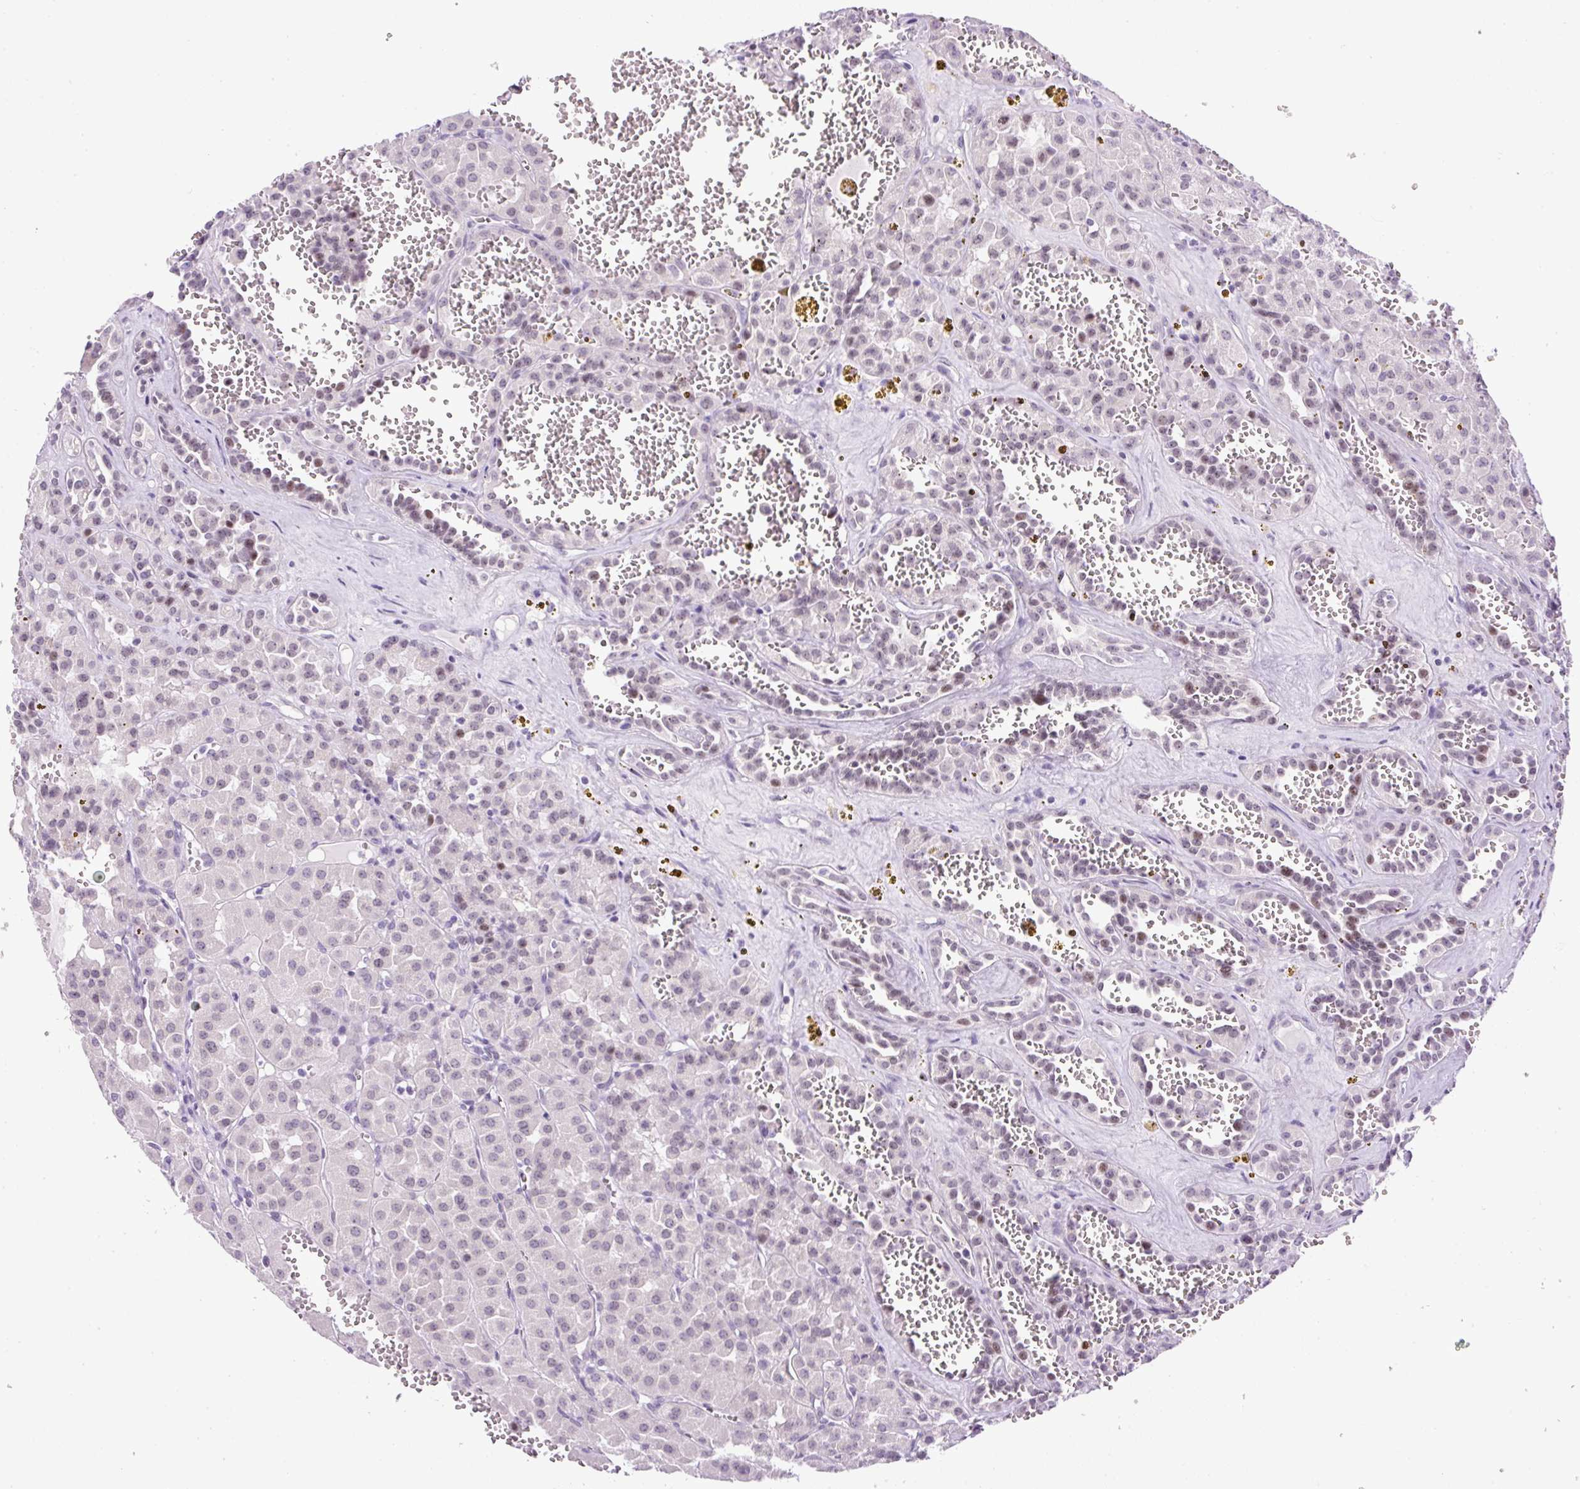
{"staining": {"intensity": "negative", "quantity": "none", "location": "none"}, "tissue": "renal cancer", "cell_type": "Tumor cells", "image_type": "cancer", "snomed": [{"axis": "morphology", "description": "Carcinoma, NOS"}, {"axis": "topography", "description": "Kidney"}], "caption": "Tumor cells show no significant positivity in renal carcinoma.", "gene": "RHBDD2", "patient": {"sex": "female", "age": 75}}